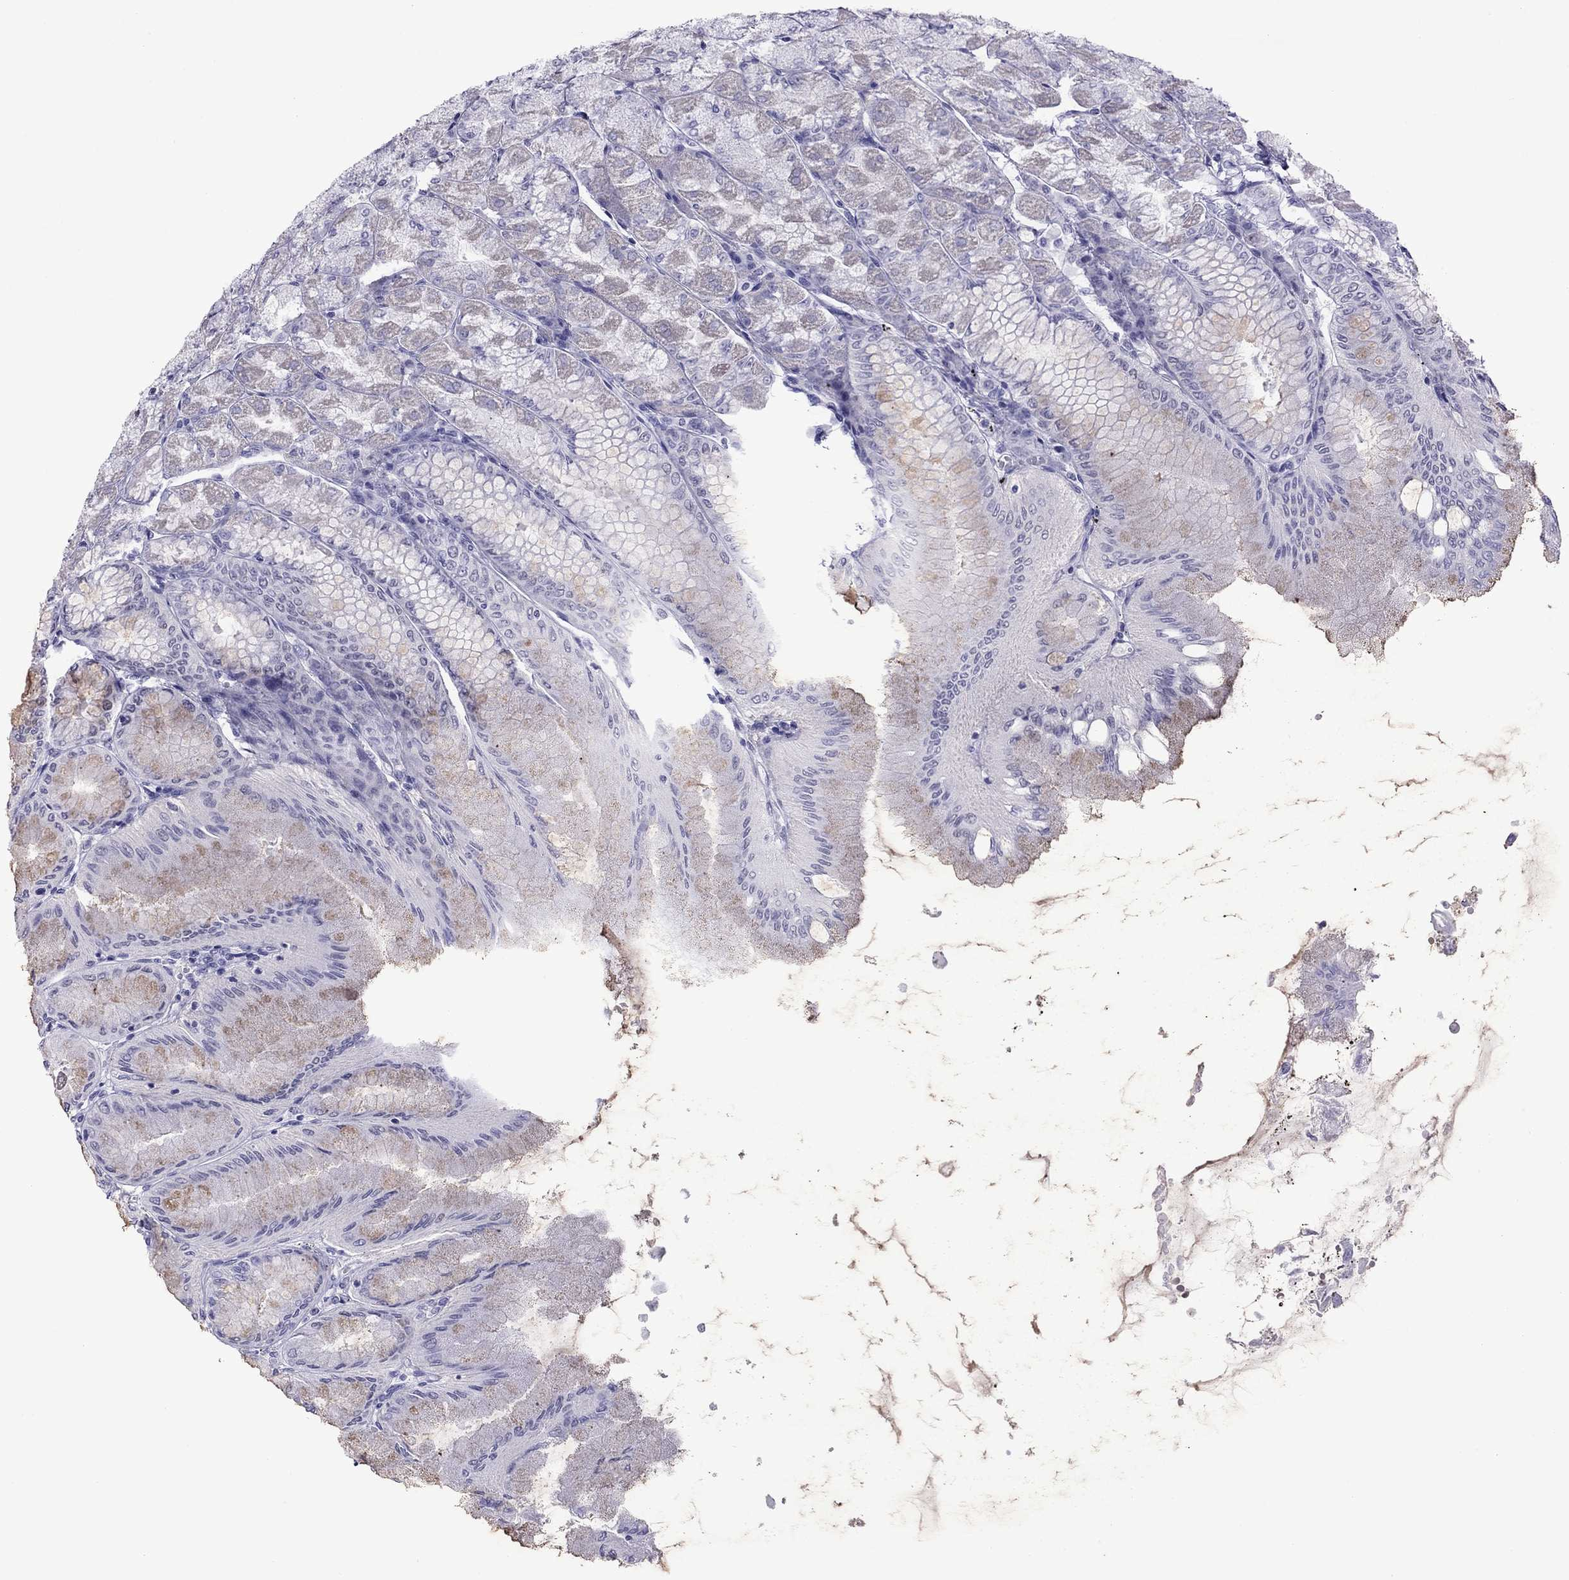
{"staining": {"intensity": "weak", "quantity": "<25%", "location": "cytoplasmic/membranous"}, "tissue": "stomach", "cell_type": "Glandular cells", "image_type": "normal", "snomed": [{"axis": "morphology", "description": "Normal tissue, NOS"}, {"axis": "topography", "description": "Stomach, upper"}], "caption": "Glandular cells show no significant protein positivity in normal stomach. The staining is performed using DAB (3,3'-diaminobenzidine) brown chromogen with nuclei counter-stained in using hematoxylin.", "gene": "ZNF646", "patient": {"sex": "male", "age": 60}}